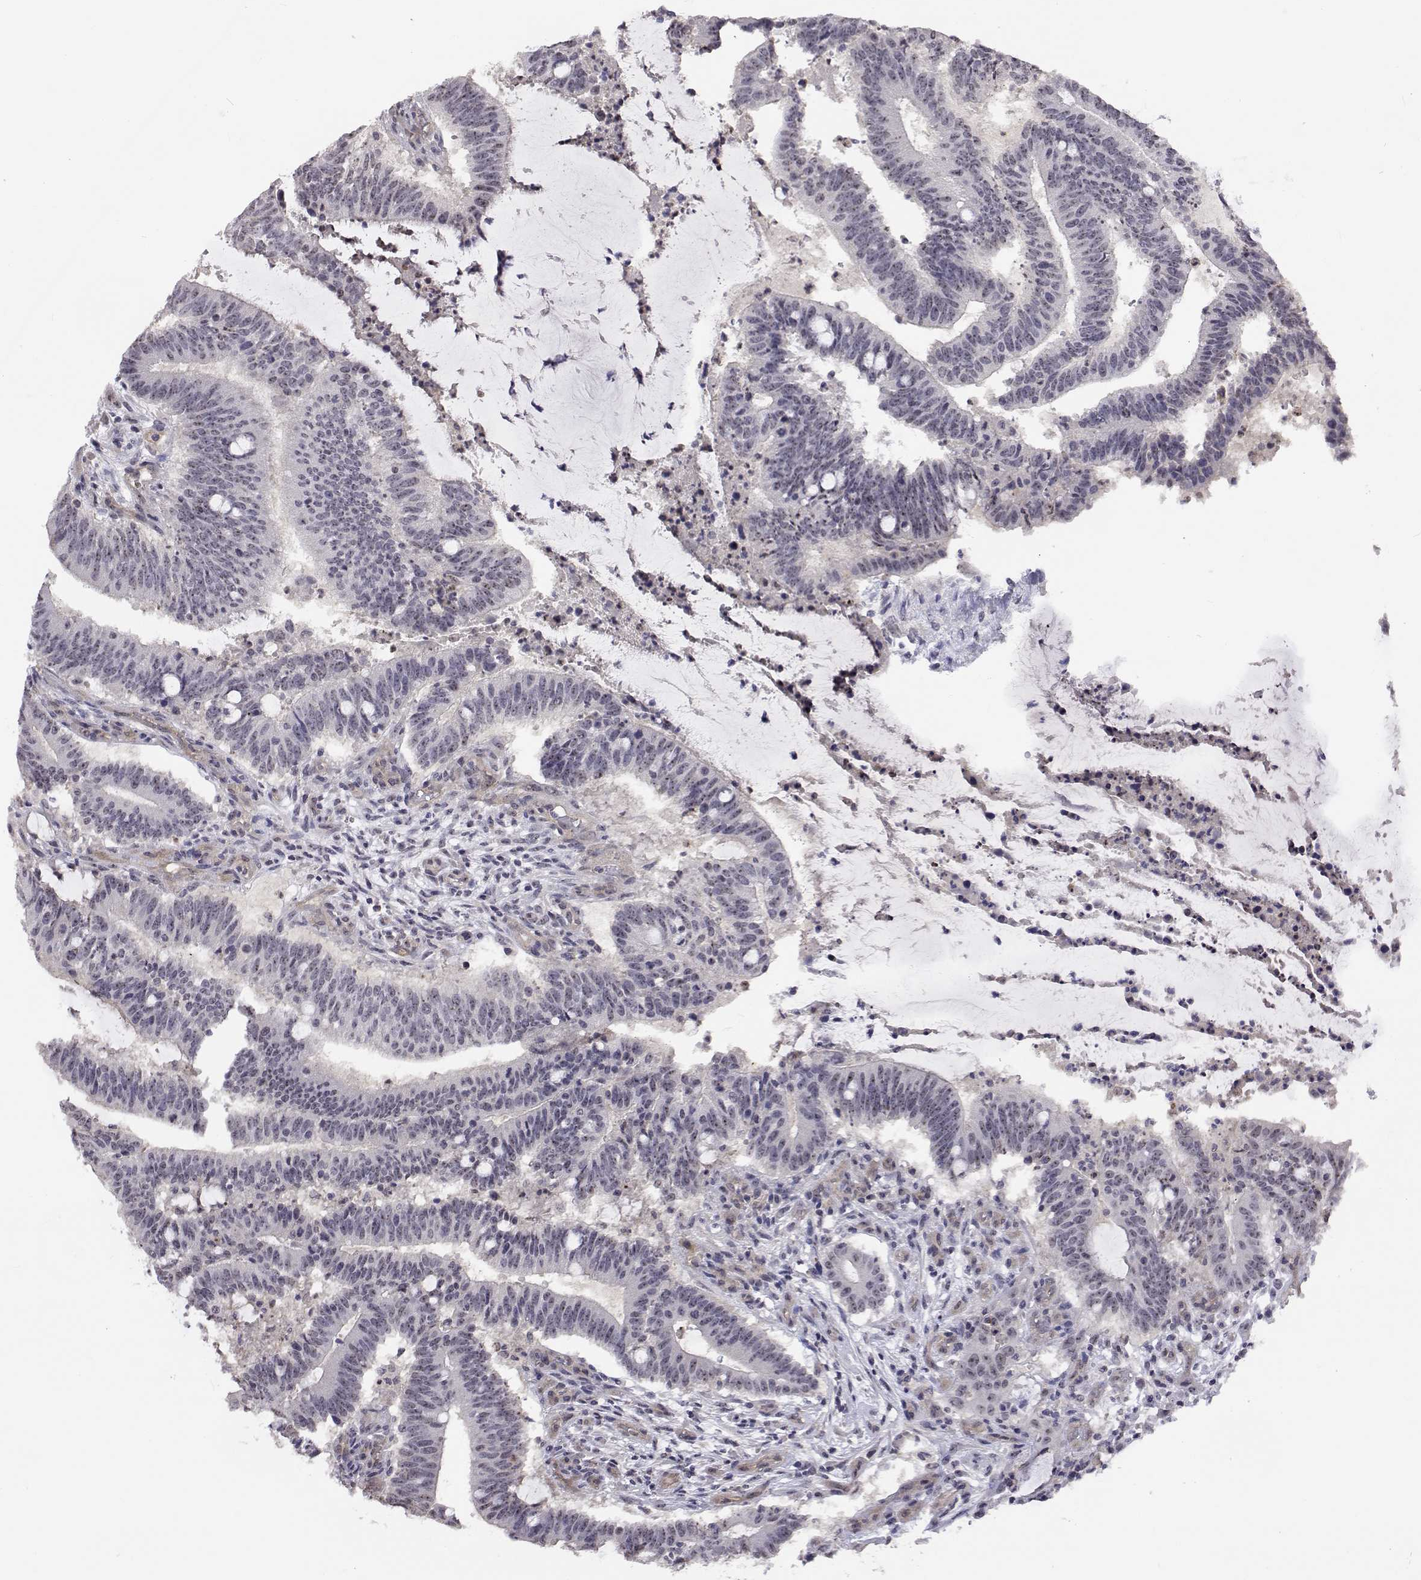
{"staining": {"intensity": "negative", "quantity": "none", "location": "none"}, "tissue": "colorectal cancer", "cell_type": "Tumor cells", "image_type": "cancer", "snomed": [{"axis": "morphology", "description": "Adenocarcinoma, NOS"}, {"axis": "topography", "description": "Colon"}], "caption": "Immunohistochemical staining of human colorectal cancer (adenocarcinoma) reveals no significant staining in tumor cells.", "gene": "NHP2", "patient": {"sex": "female", "age": 43}}